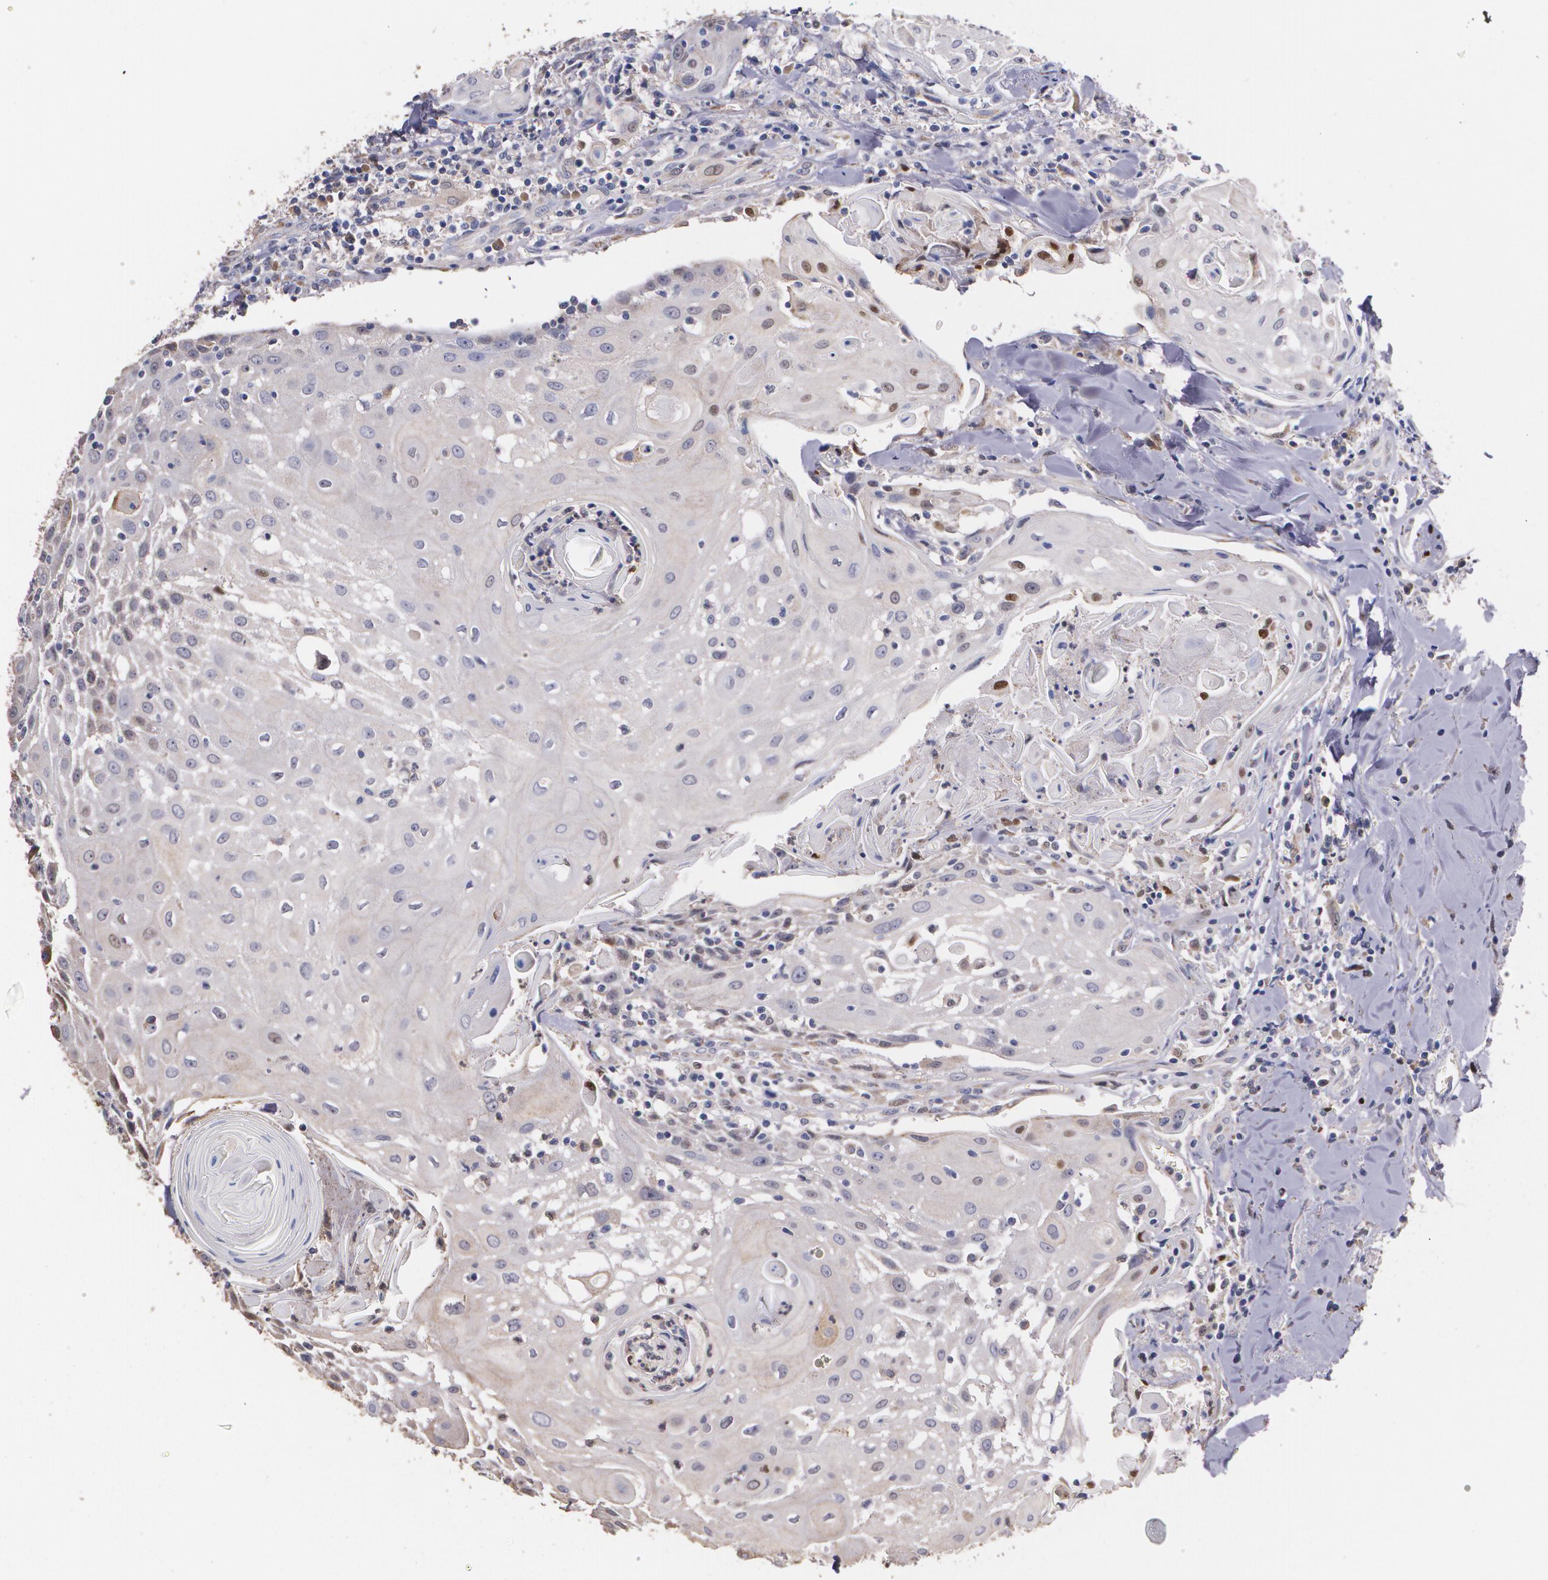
{"staining": {"intensity": "weak", "quantity": "<25%", "location": "cytoplasmic/membranous"}, "tissue": "head and neck cancer", "cell_type": "Tumor cells", "image_type": "cancer", "snomed": [{"axis": "morphology", "description": "Squamous cell carcinoma, NOS"}, {"axis": "topography", "description": "Oral tissue"}, {"axis": "topography", "description": "Head-Neck"}], "caption": "An immunohistochemistry micrograph of squamous cell carcinoma (head and neck) is shown. There is no staining in tumor cells of squamous cell carcinoma (head and neck). (DAB (3,3'-diaminobenzidine) IHC, high magnification).", "gene": "ATF3", "patient": {"sex": "female", "age": 82}}